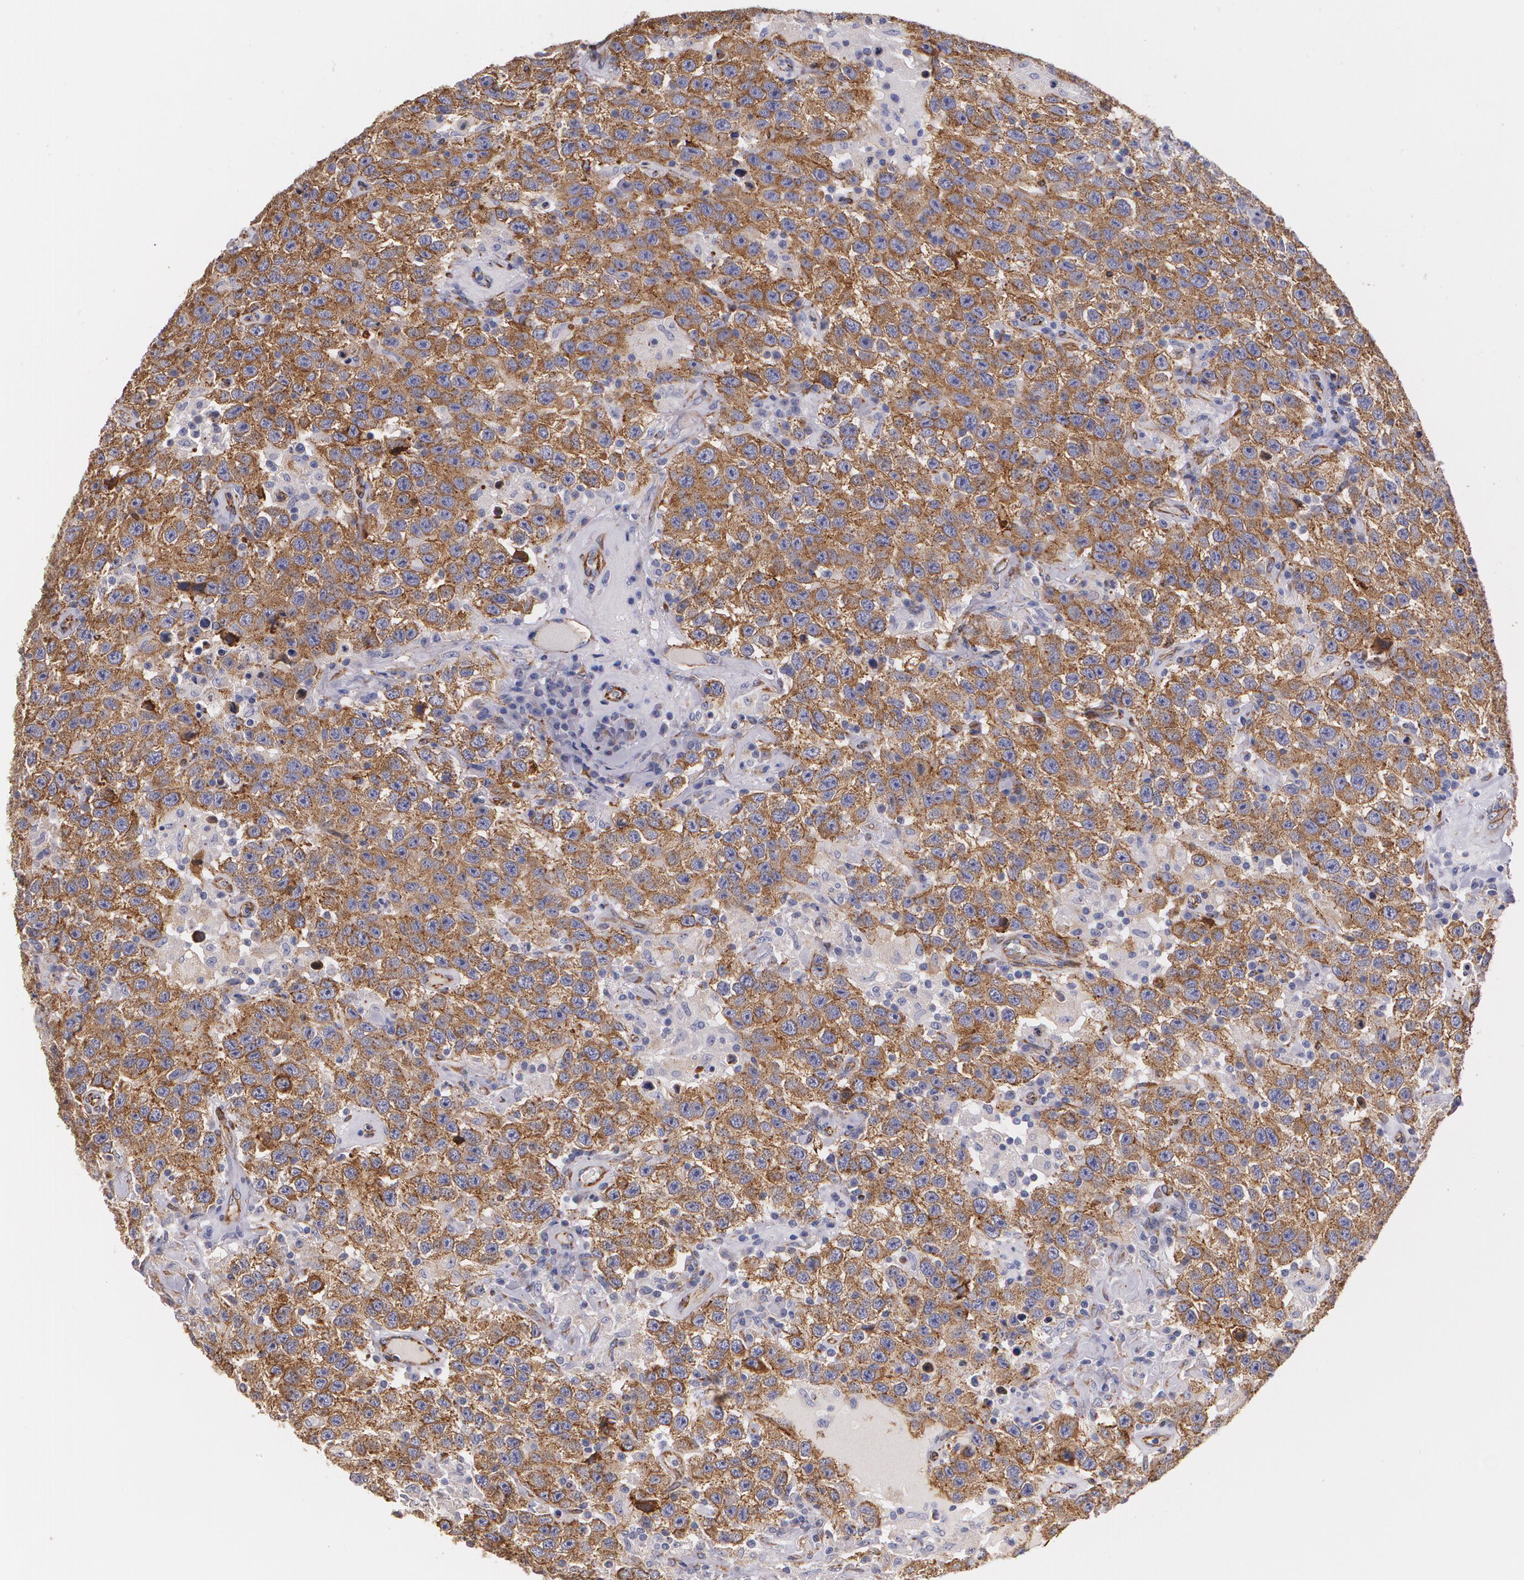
{"staining": {"intensity": "strong", "quantity": ">75%", "location": "cytoplasmic/membranous"}, "tissue": "testis cancer", "cell_type": "Tumor cells", "image_type": "cancer", "snomed": [{"axis": "morphology", "description": "Seminoma, NOS"}, {"axis": "topography", "description": "Testis"}], "caption": "Immunohistochemistry image of neoplastic tissue: testis cancer (seminoma) stained using IHC shows high levels of strong protein expression localized specifically in the cytoplasmic/membranous of tumor cells, appearing as a cytoplasmic/membranous brown color.", "gene": "TJP1", "patient": {"sex": "male", "age": 41}}